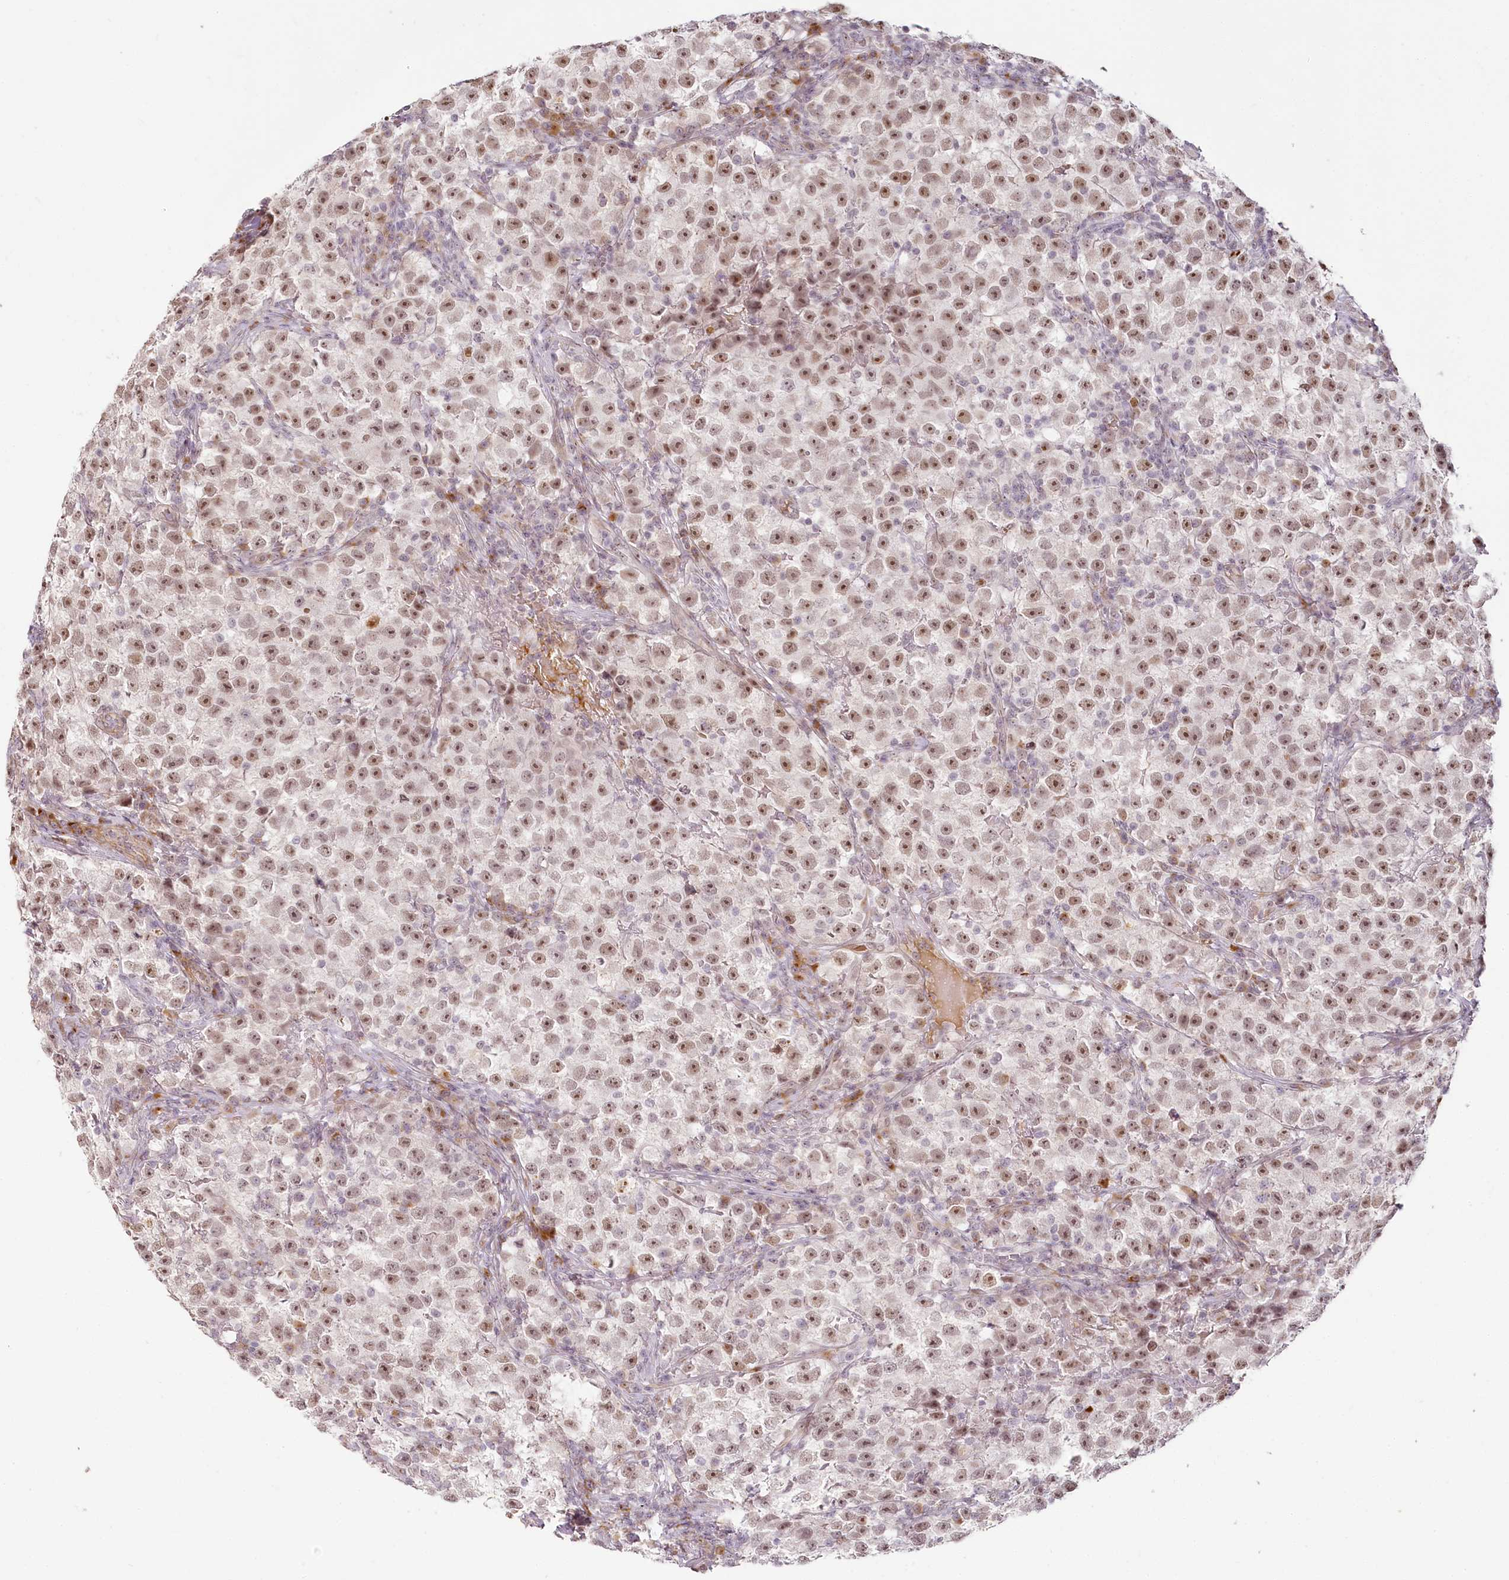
{"staining": {"intensity": "moderate", "quantity": ">75%", "location": "nuclear"}, "tissue": "testis cancer", "cell_type": "Tumor cells", "image_type": "cancer", "snomed": [{"axis": "morphology", "description": "Seminoma, NOS"}, {"axis": "topography", "description": "Testis"}], "caption": "Testis cancer (seminoma) stained for a protein (brown) demonstrates moderate nuclear positive expression in approximately >75% of tumor cells.", "gene": "EXOSC7", "patient": {"sex": "male", "age": 22}}